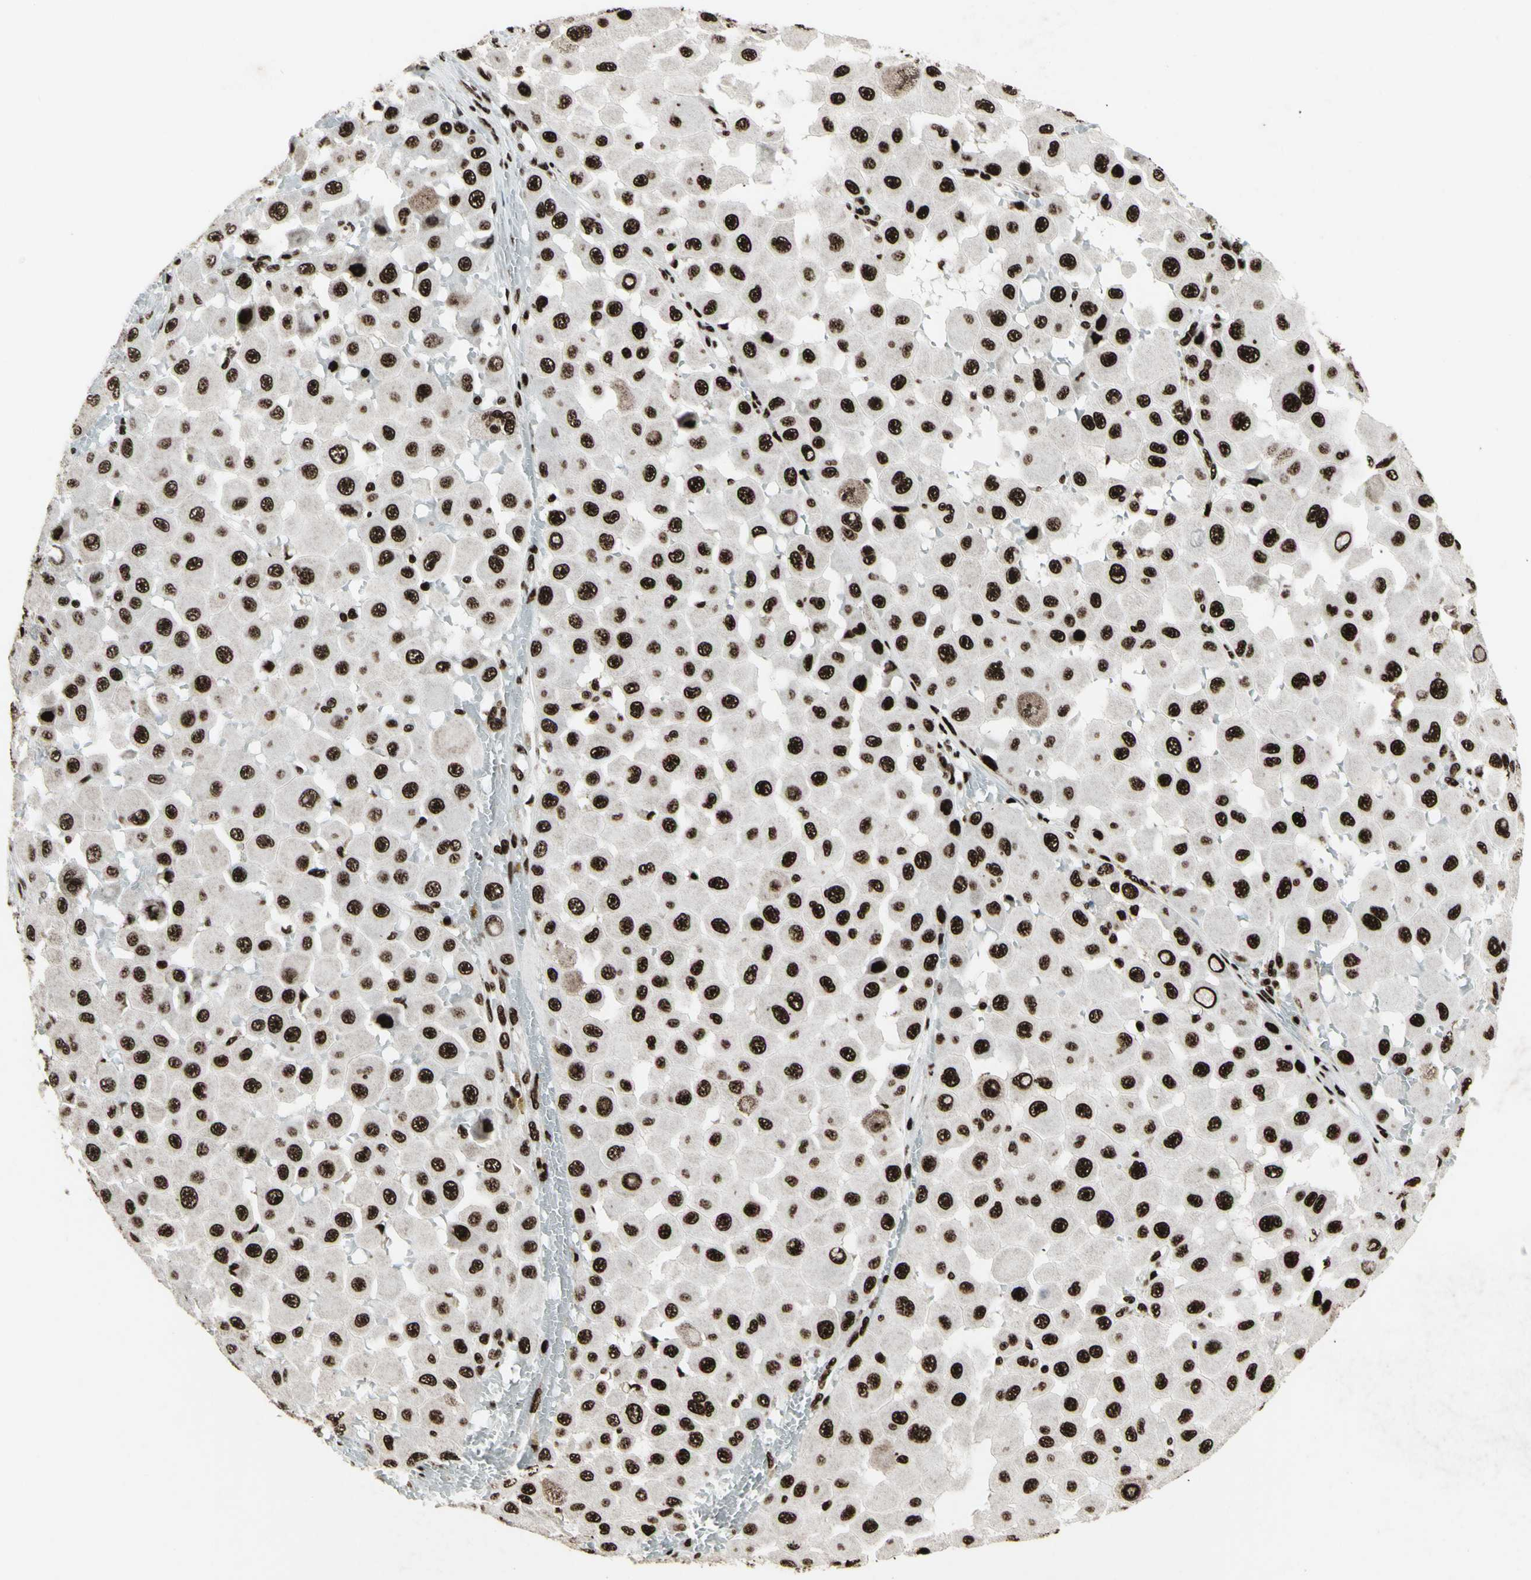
{"staining": {"intensity": "strong", "quantity": ">75%", "location": "nuclear"}, "tissue": "melanoma", "cell_type": "Tumor cells", "image_type": "cancer", "snomed": [{"axis": "morphology", "description": "Malignant melanoma, NOS"}, {"axis": "topography", "description": "Skin"}], "caption": "Brown immunohistochemical staining in human malignant melanoma exhibits strong nuclear staining in about >75% of tumor cells.", "gene": "U2AF2", "patient": {"sex": "female", "age": 81}}